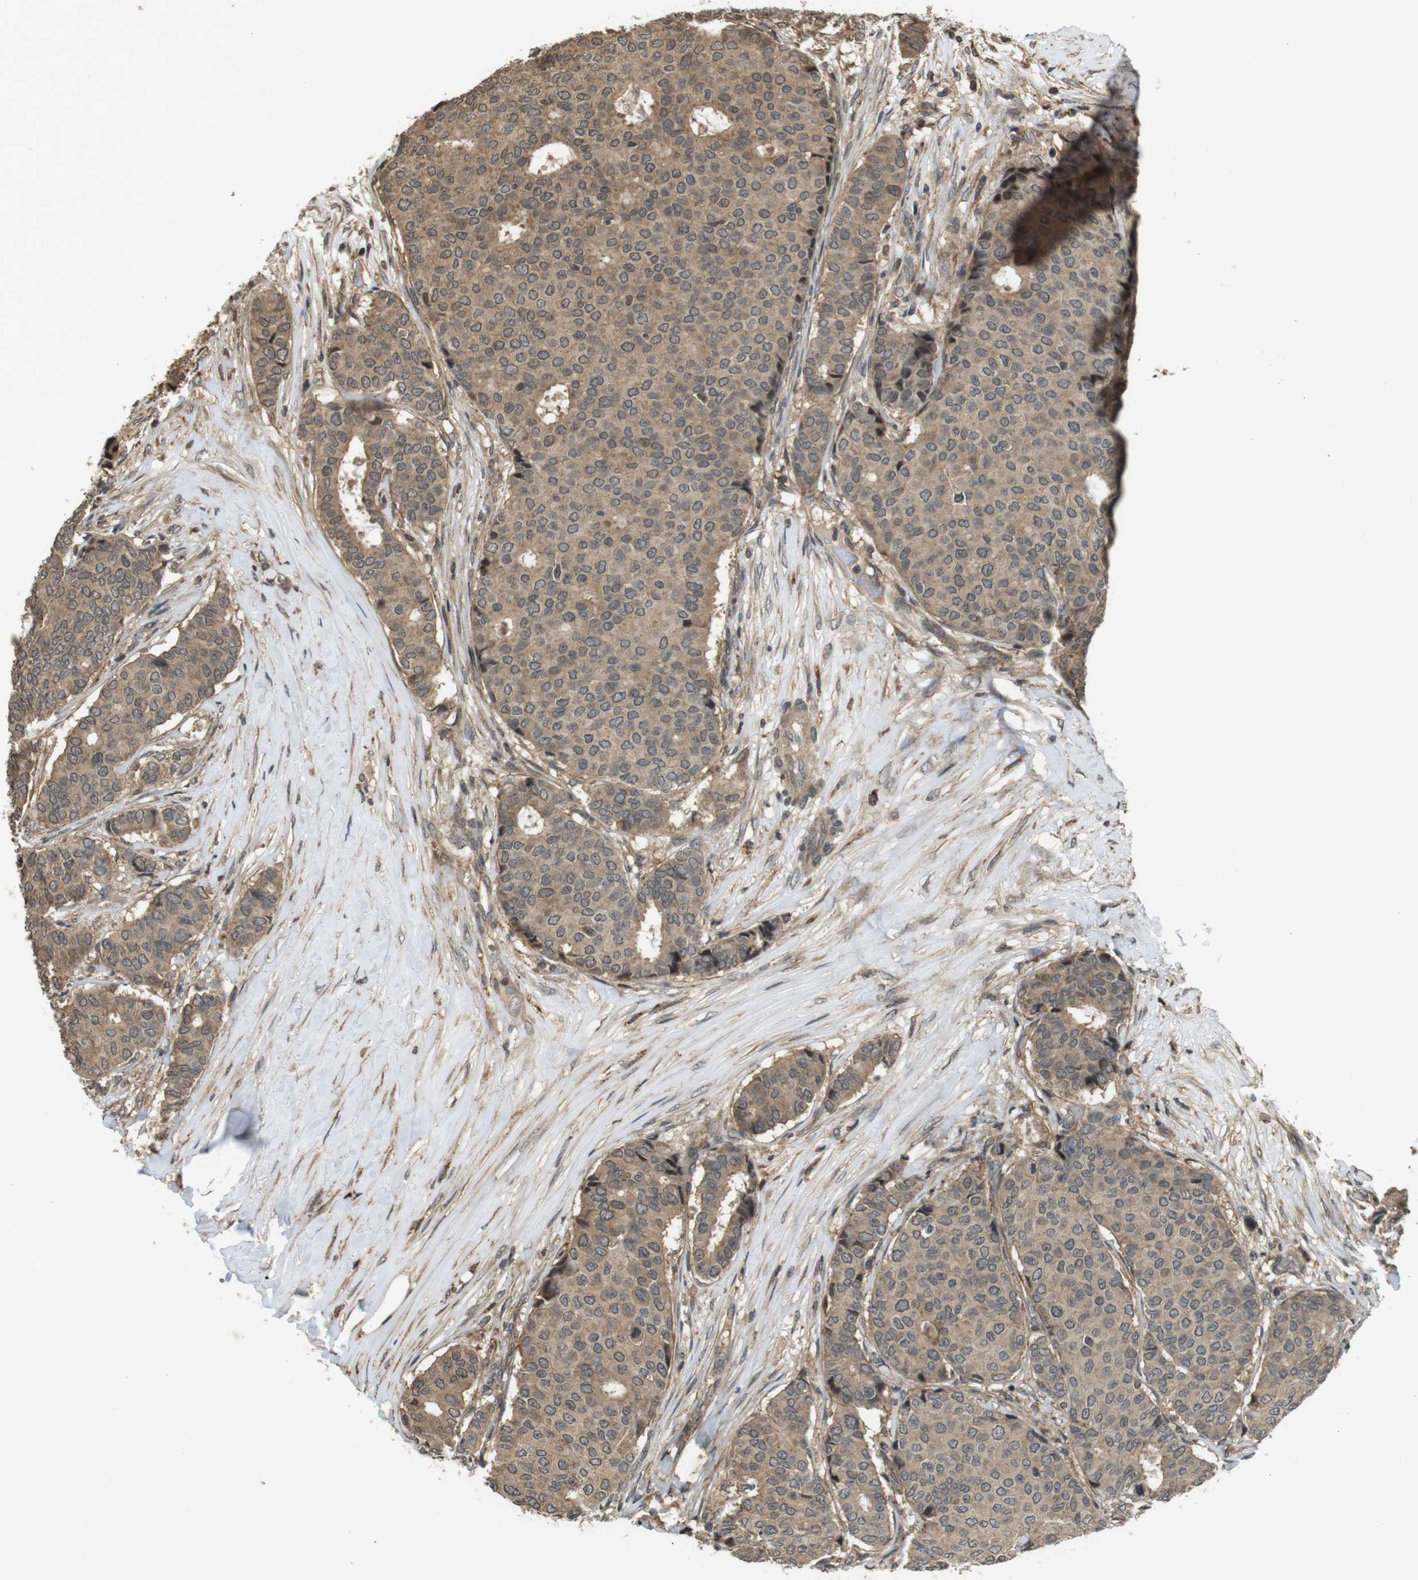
{"staining": {"intensity": "moderate", "quantity": ">75%", "location": "cytoplasmic/membranous,nuclear"}, "tissue": "breast cancer", "cell_type": "Tumor cells", "image_type": "cancer", "snomed": [{"axis": "morphology", "description": "Duct carcinoma"}, {"axis": "topography", "description": "Breast"}], "caption": "A photomicrograph of breast cancer (intraductal carcinoma) stained for a protein exhibits moderate cytoplasmic/membranous and nuclear brown staining in tumor cells.", "gene": "FZD10", "patient": {"sex": "female", "age": 75}}